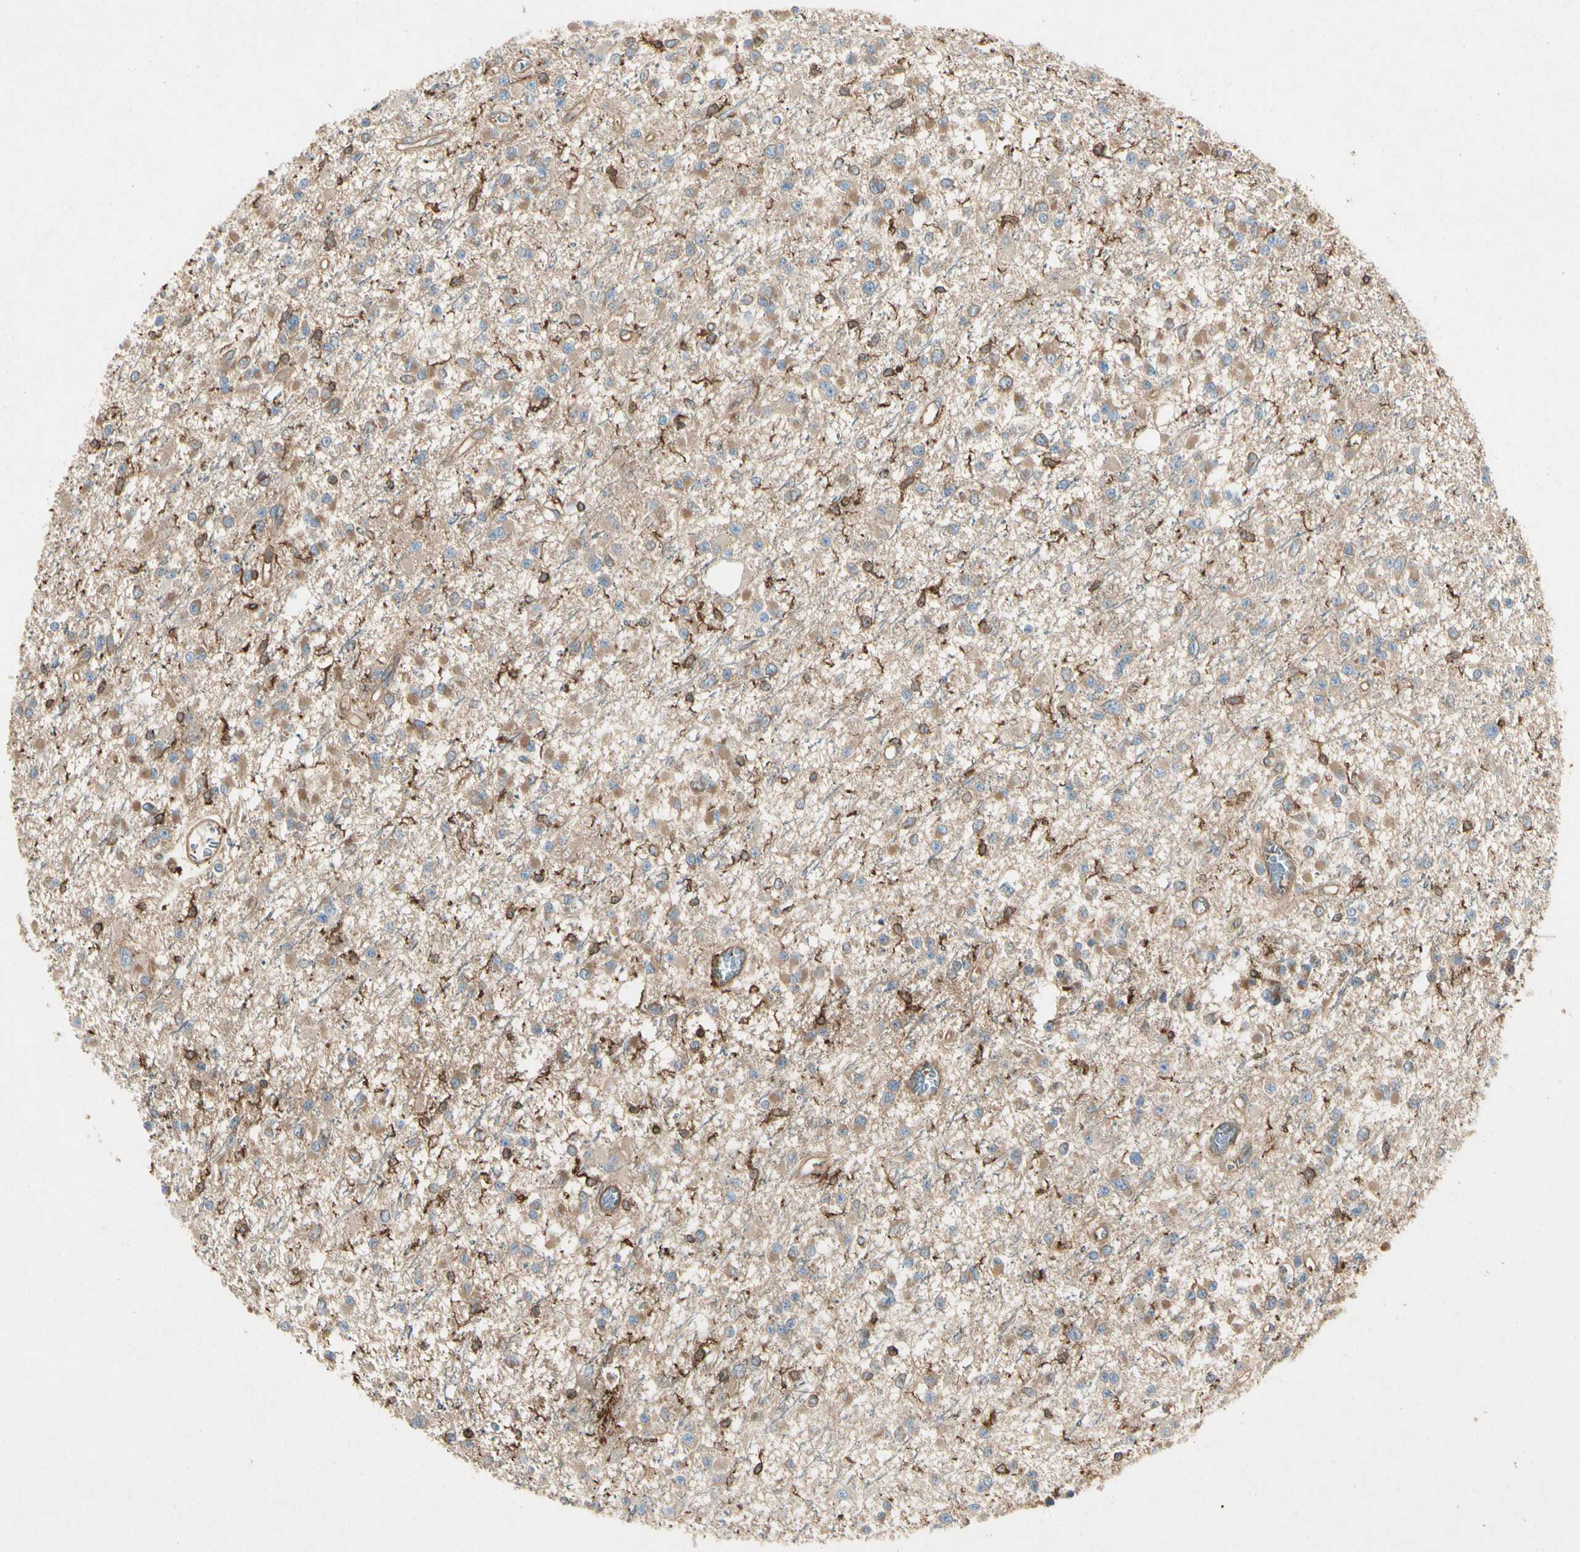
{"staining": {"intensity": "moderate", "quantity": ">75%", "location": "cytoplasmic/membranous"}, "tissue": "glioma", "cell_type": "Tumor cells", "image_type": "cancer", "snomed": [{"axis": "morphology", "description": "Glioma, malignant, Low grade"}, {"axis": "topography", "description": "Brain"}], "caption": "The immunohistochemical stain highlights moderate cytoplasmic/membranous positivity in tumor cells of malignant glioma (low-grade) tissue.", "gene": "ARPC2", "patient": {"sex": "female", "age": 22}}